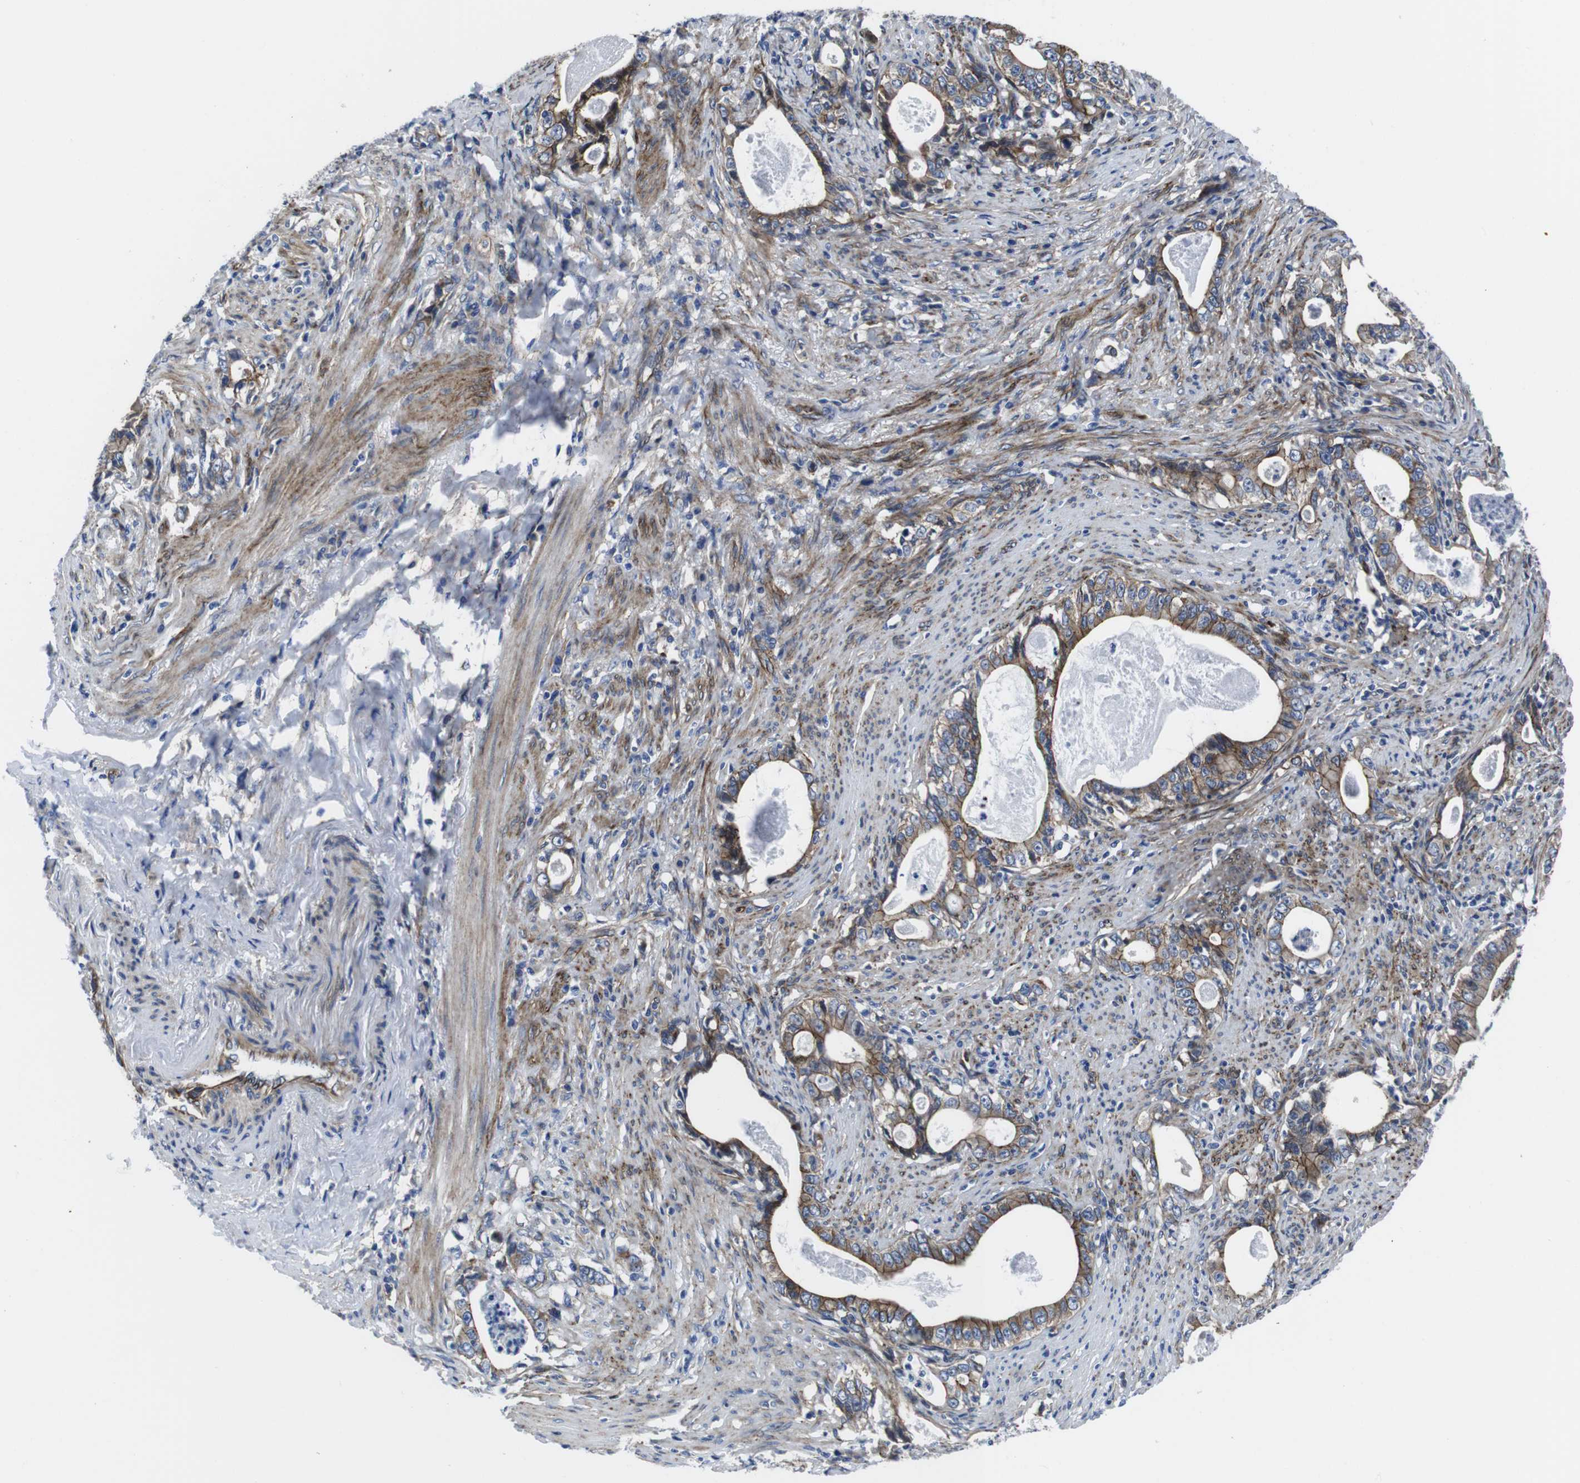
{"staining": {"intensity": "moderate", "quantity": ">75%", "location": "cytoplasmic/membranous"}, "tissue": "stomach cancer", "cell_type": "Tumor cells", "image_type": "cancer", "snomed": [{"axis": "morphology", "description": "Adenocarcinoma, NOS"}, {"axis": "topography", "description": "Stomach, lower"}], "caption": "Protein expression analysis of human stomach adenocarcinoma reveals moderate cytoplasmic/membranous expression in approximately >75% of tumor cells.", "gene": "NUMB", "patient": {"sex": "female", "age": 72}}